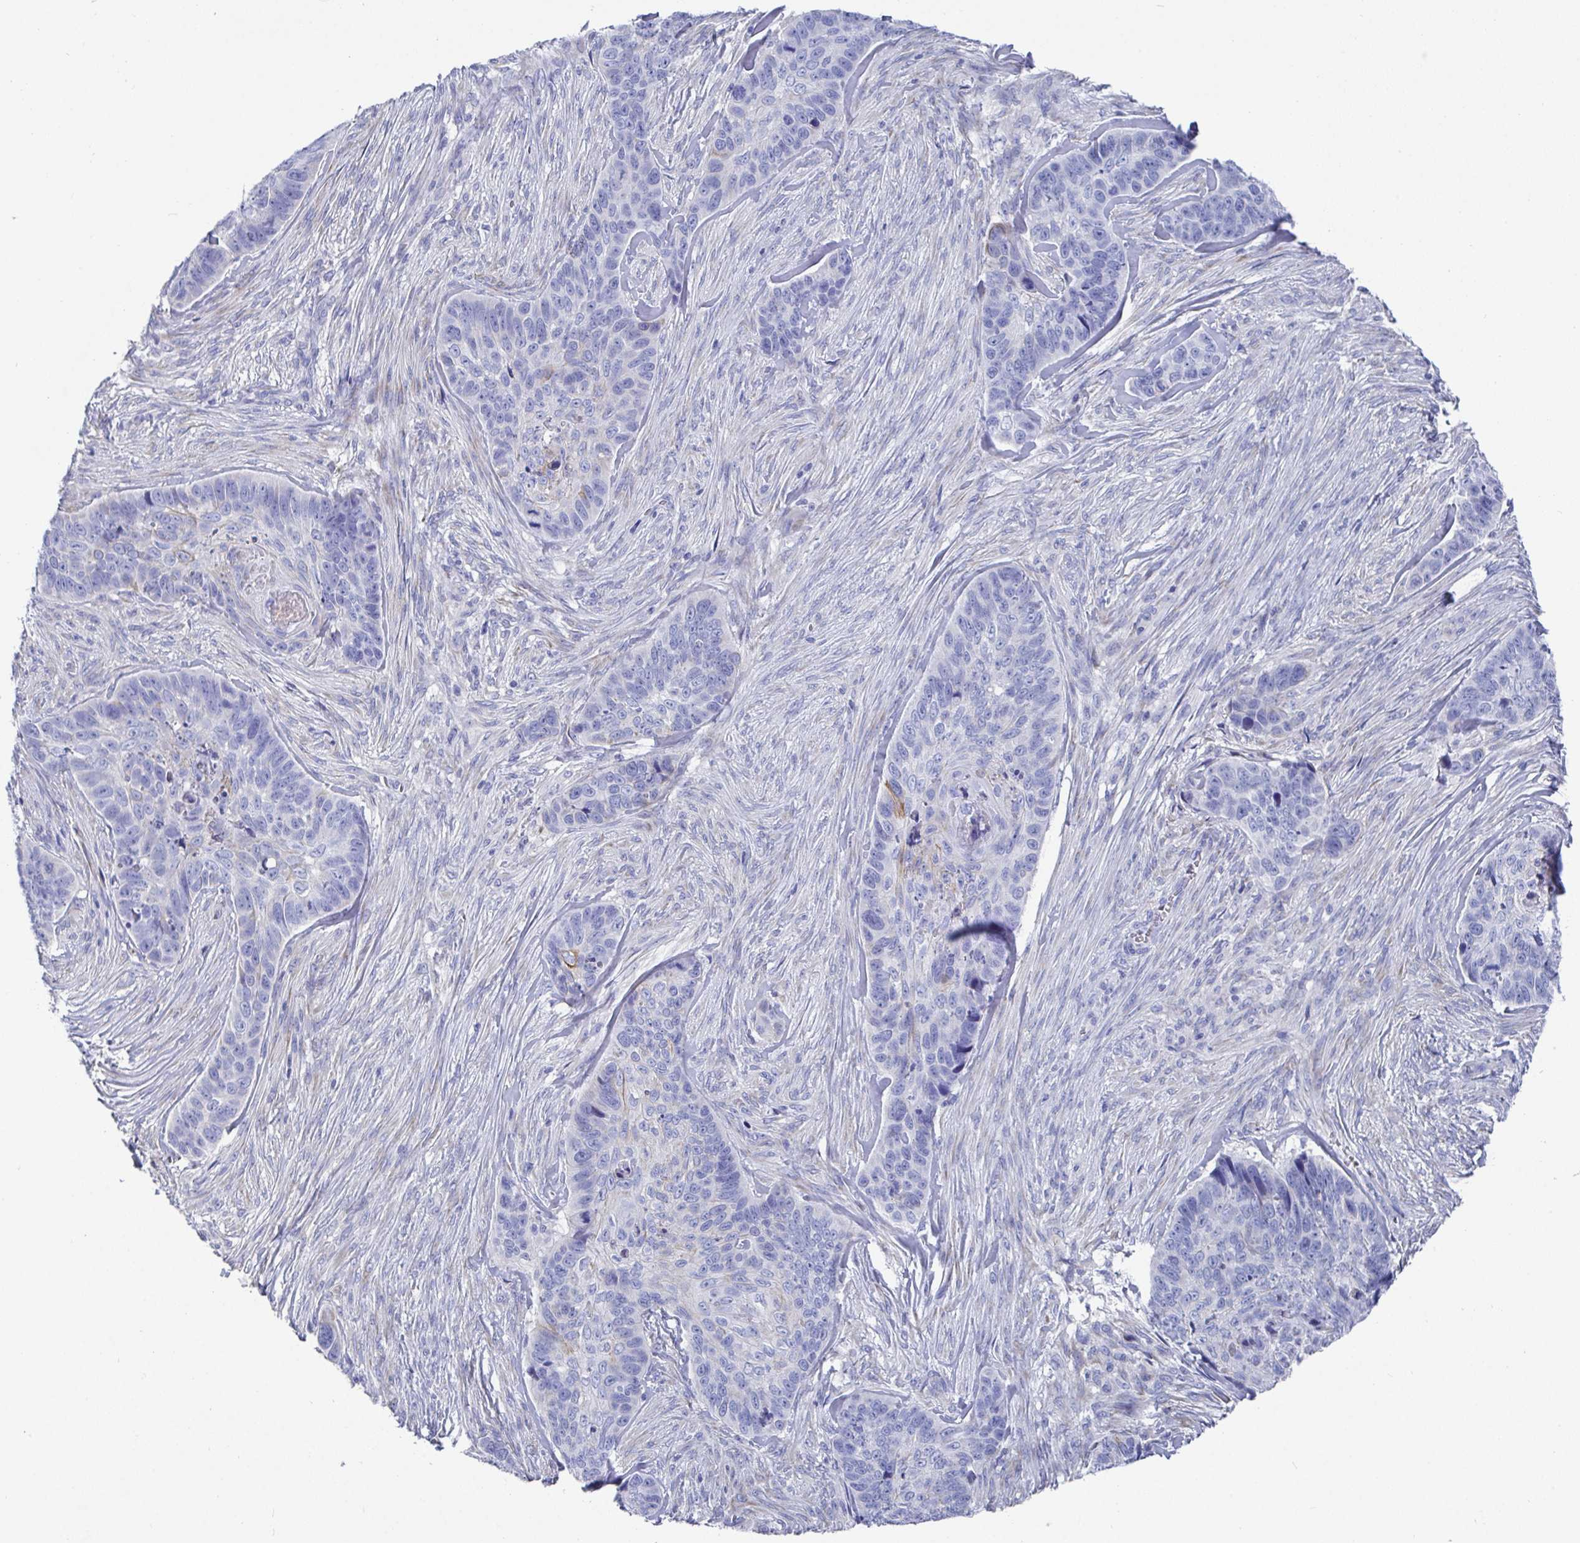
{"staining": {"intensity": "negative", "quantity": "none", "location": "none"}, "tissue": "skin cancer", "cell_type": "Tumor cells", "image_type": "cancer", "snomed": [{"axis": "morphology", "description": "Basal cell carcinoma"}, {"axis": "topography", "description": "Skin"}], "caption": "This is an immunohistochemistry image of human basal cell carcinoma (skin). There is no positivity in tumor cells.", "gene": "CLDN8", "patient": {"sex": "female", "age": 82}}